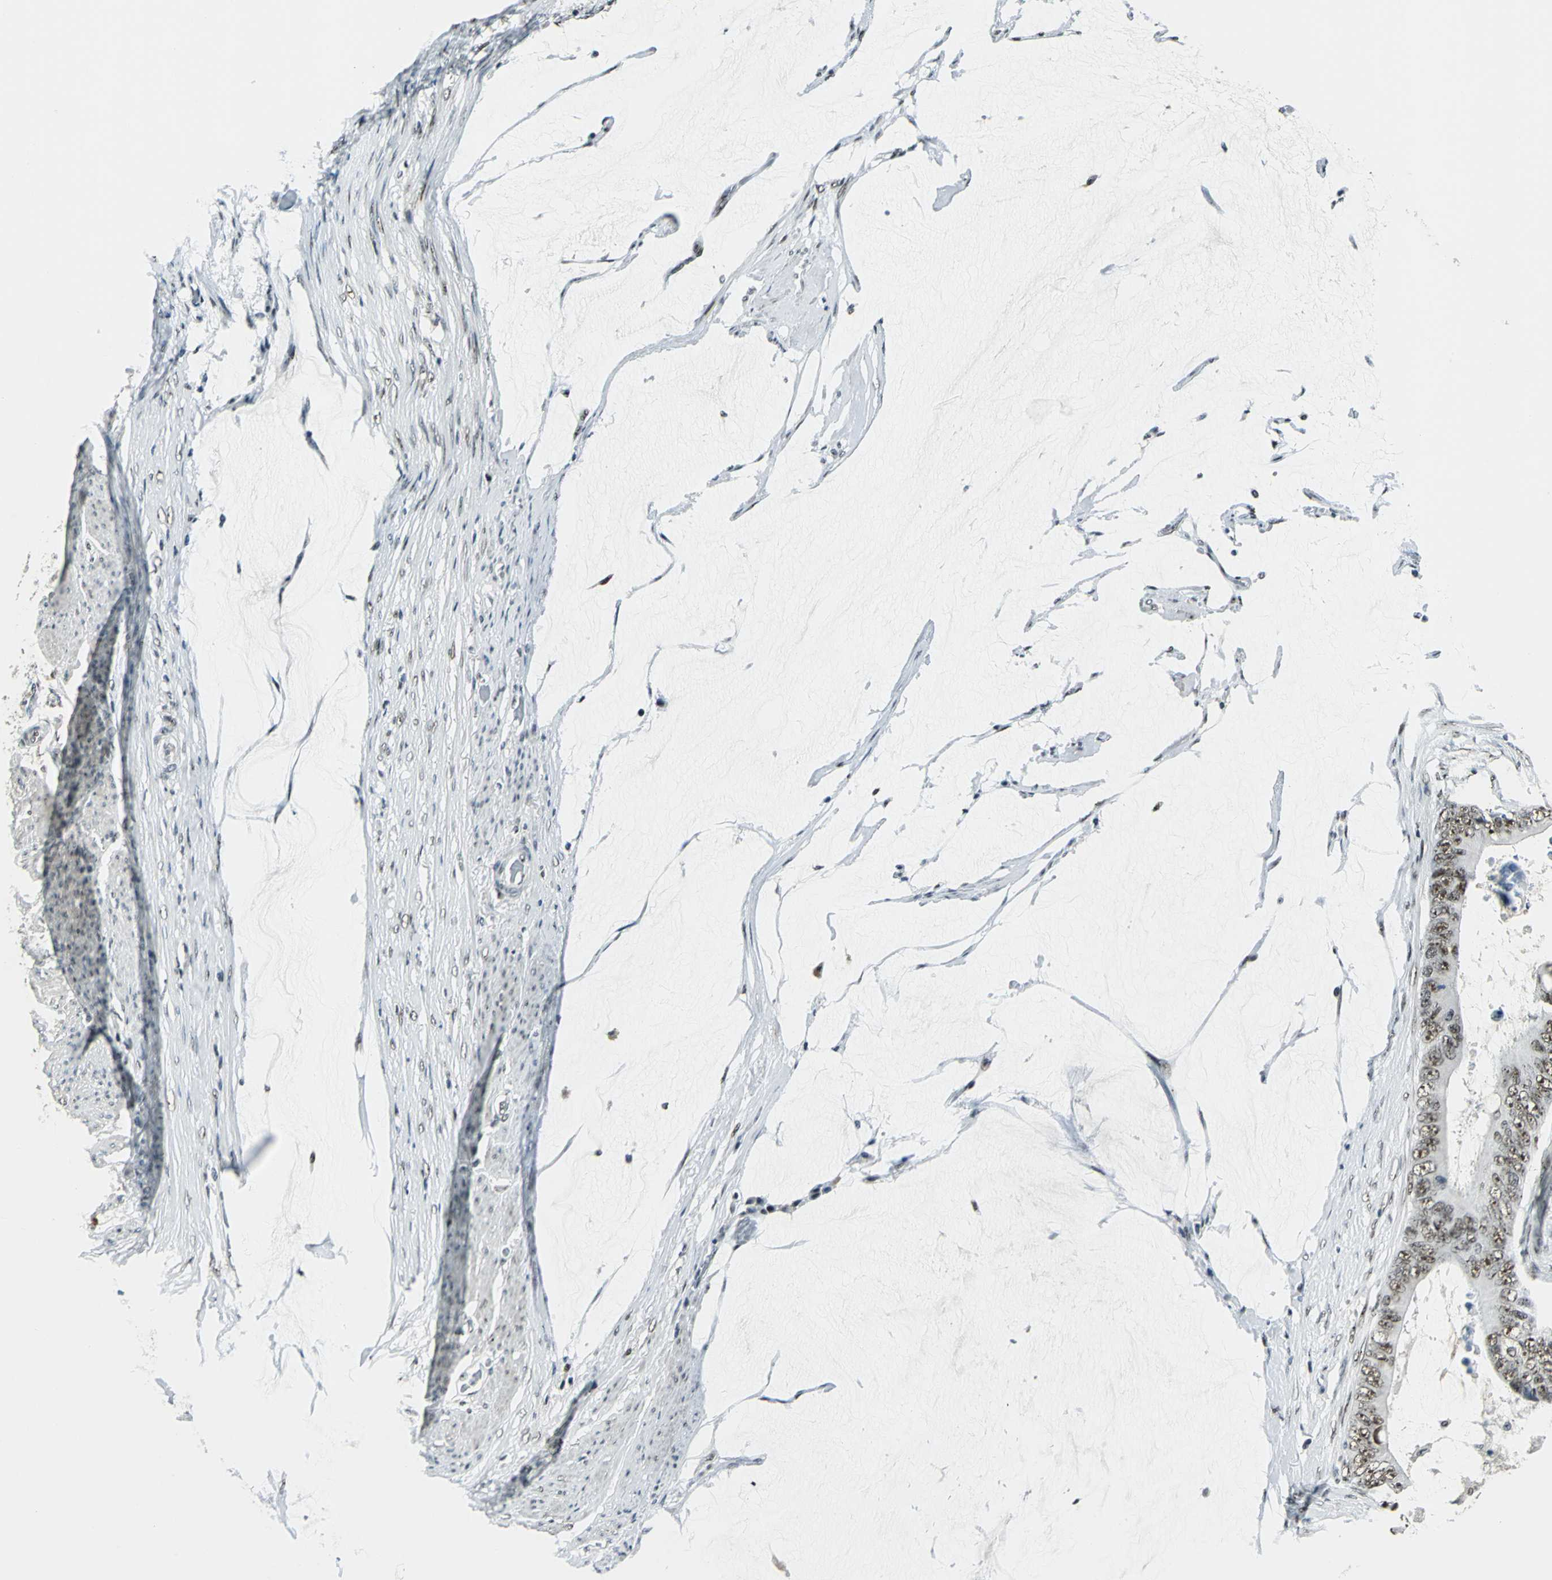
{"staining": {"intensity": "strong", "quantity": ">75%", "location": "nuclear"}, "tissue": "colorectal cancer", "cell_type": "Tumor cells", "image_type": "cancer", "snomed": [{"axis": "morphology", "description": "Normal tissue, NOS"}, {"axis": "morphology", "description": "Adenocarcinoma, NOS"}, {"axis": "topography", "description": "Rectum"}, {"axis": "topography", "description": "Peripheral nerve tissue"}], "caption": "High-power microscopy captured an immunohistochemistry image of colorectal cancer, revealing strong nuclear positivity in about >75% of tumor cells.", "gene": "KAT6B", "patient": {"sex": "female", "age": 77}}